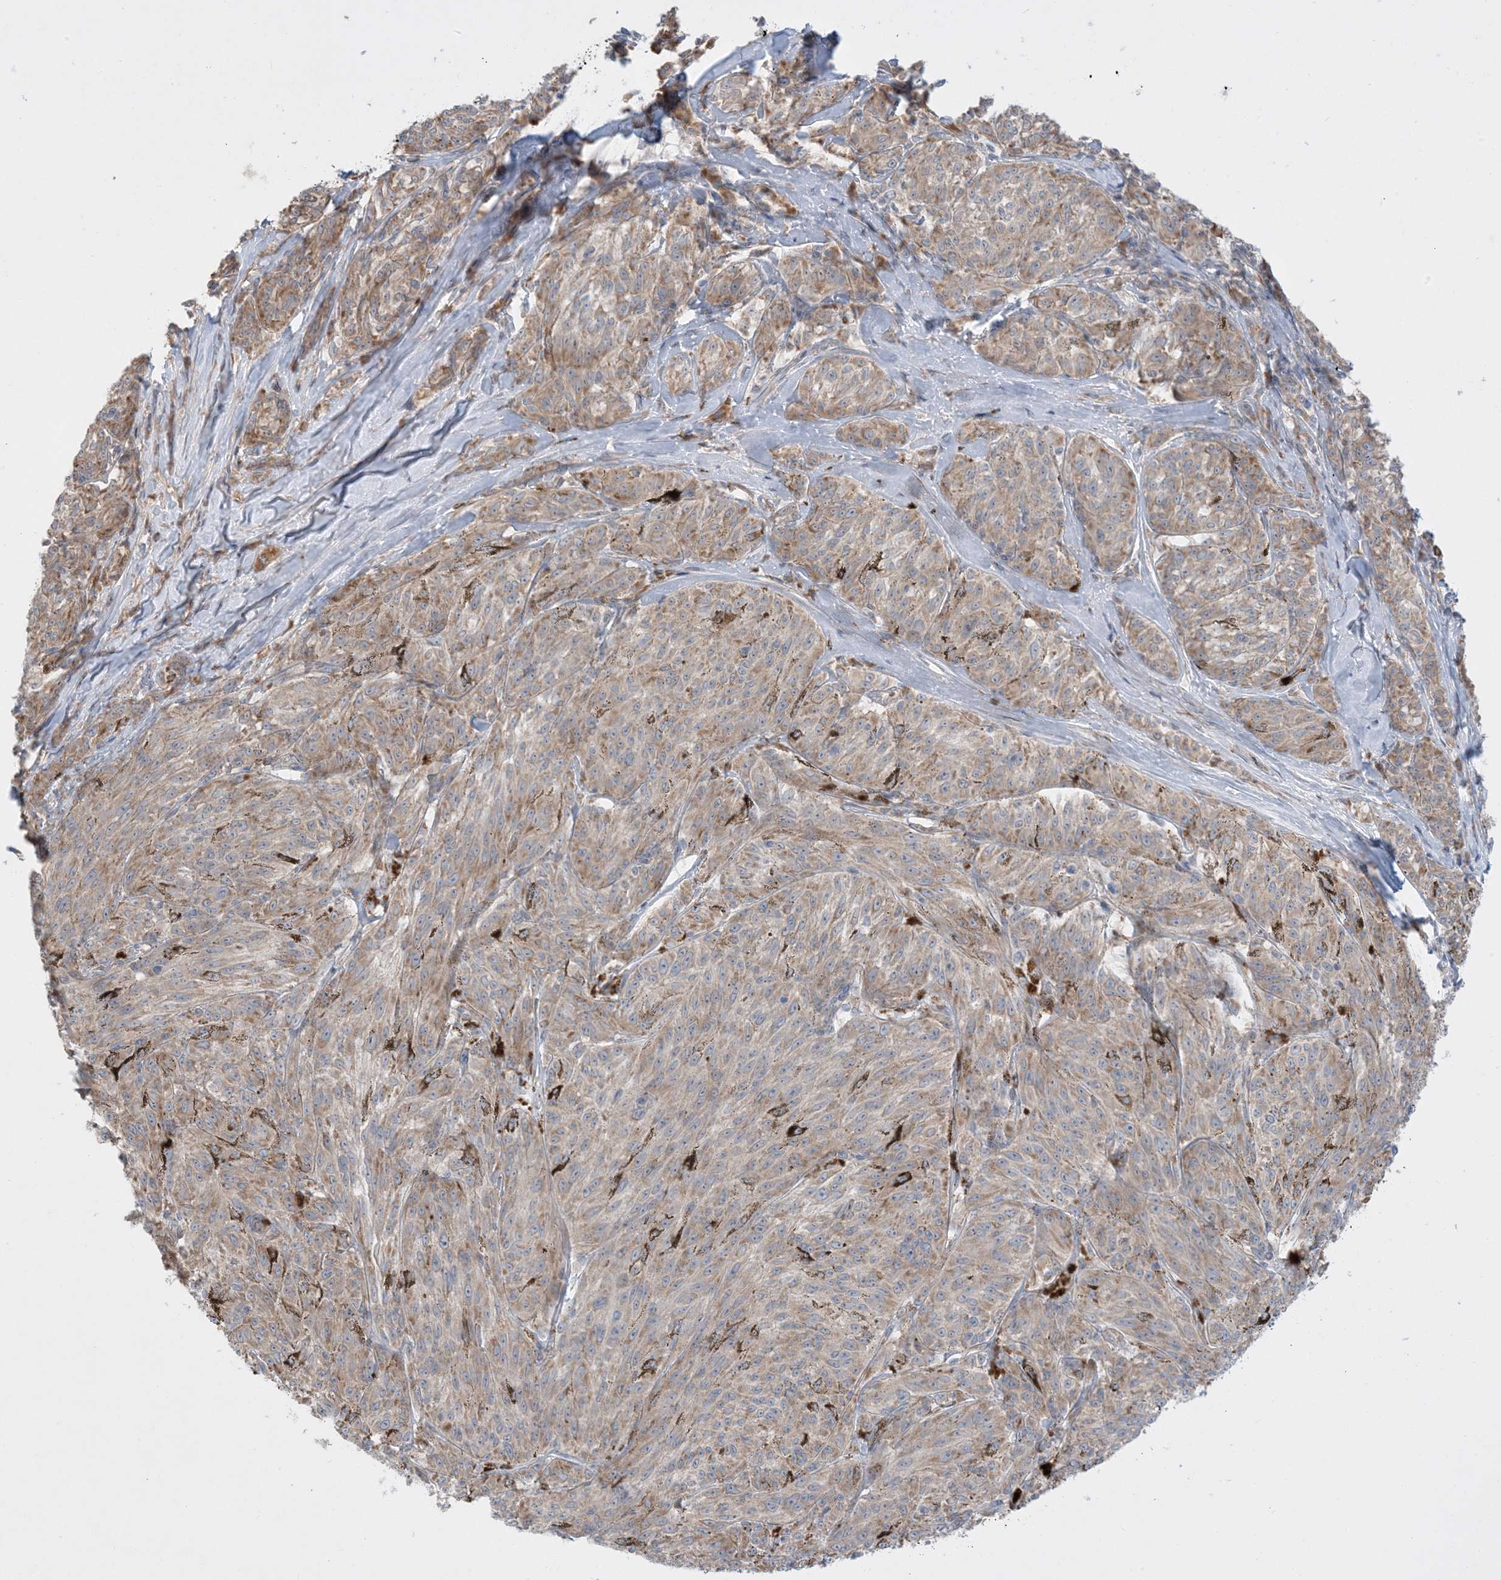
{"staining": {"intensity": "weak", "quantity": ">75%", "location": "cytoplasmic/membranous"}, "tissue": "melanoma", "cell_type": "Tumor cells", "image_type": "cancer", "snomed": [{"axis": "morphology", "description": "Malignant melanoma, NOS"}, {"axis": "topography", "description": "Skin"}], "caption": "Tumor cells show weak cytoplasmic/membranous expression in approximately >75% of cells in malignant melanoma. (Brightfield microscopy of DAB IHC at high magnification).", "gene": "MMGT1", "patient": {"sex": "female", "age": 72}}